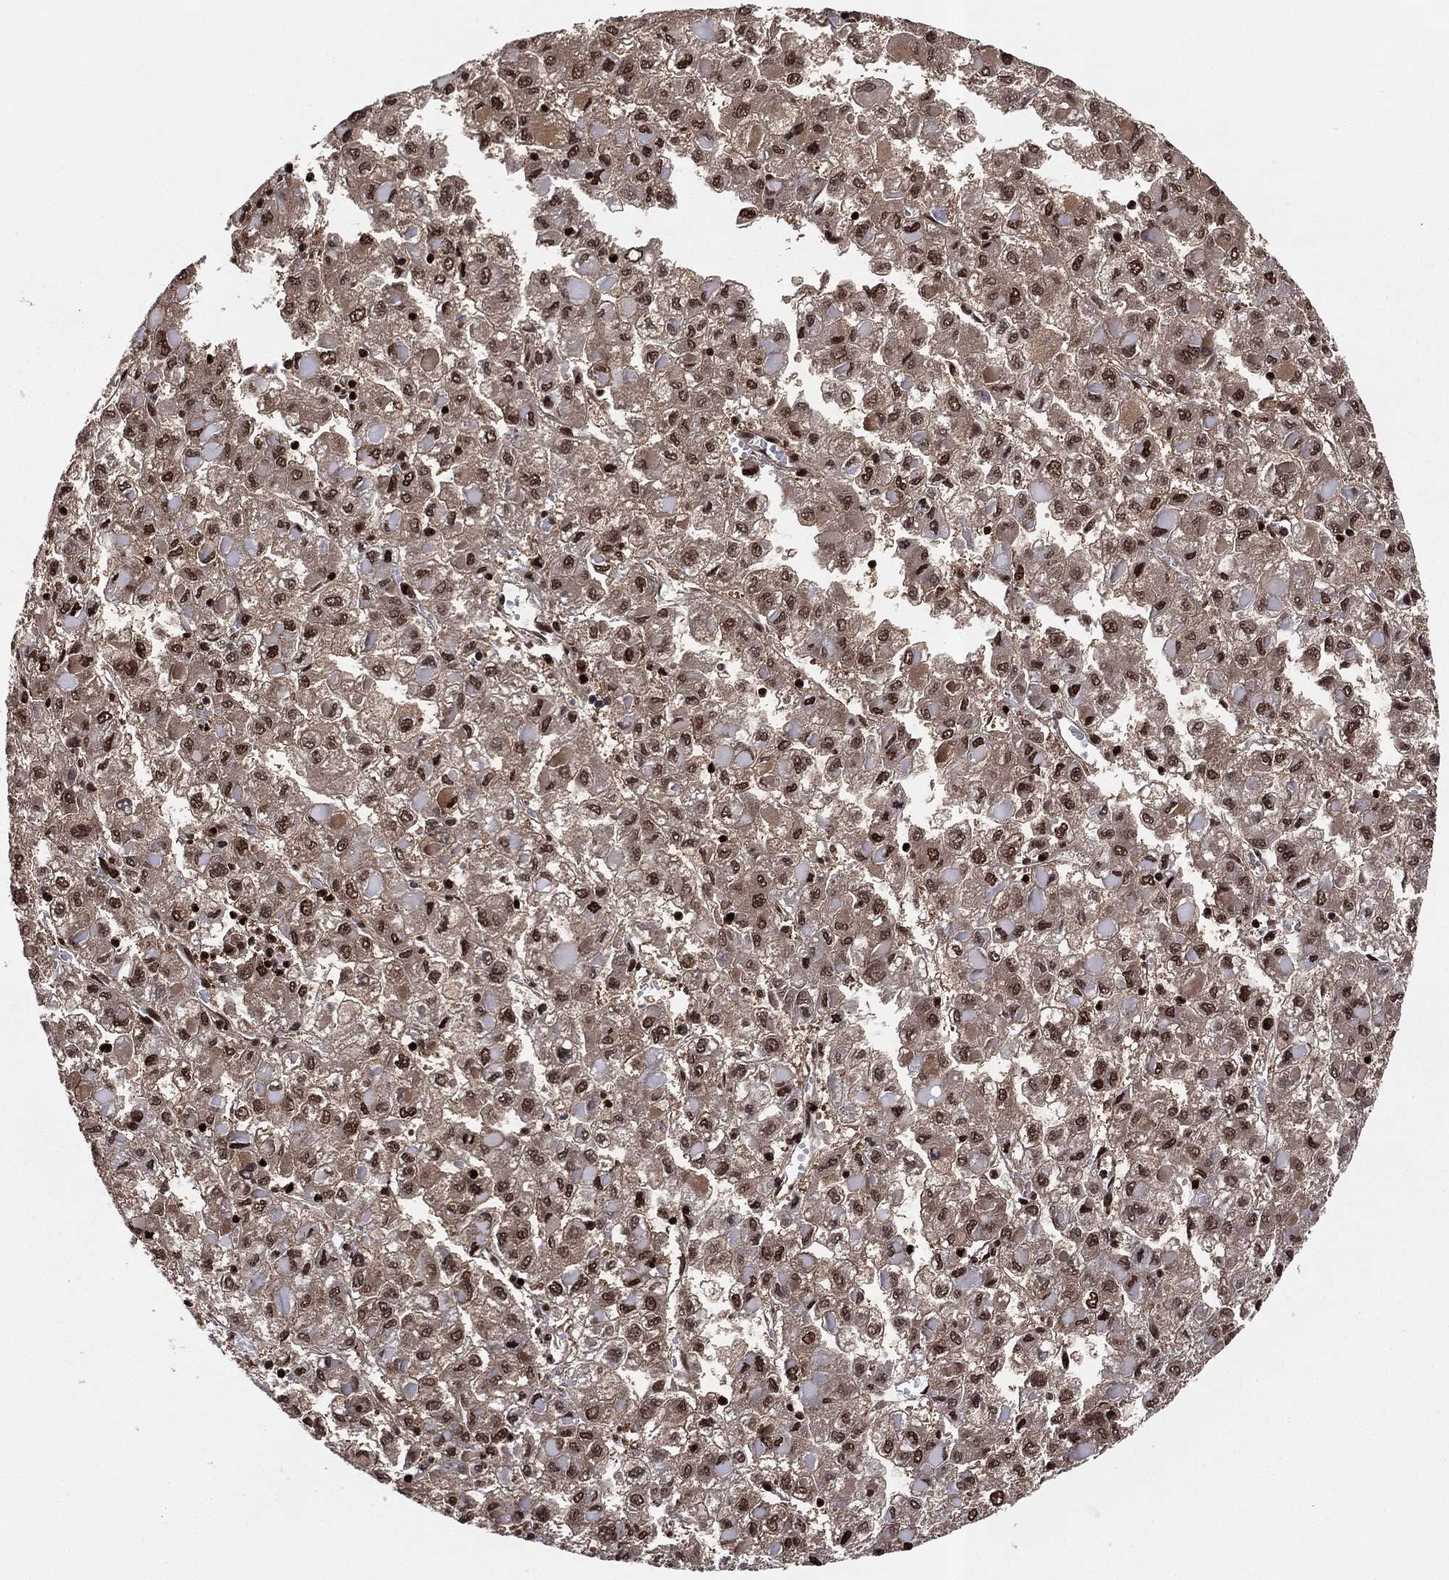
{"staining": {"intensity": "strong", "quantity": ">75%", "location": "cytoplasmic/membranous,nuclear"}, "tissue": "liver cancer", "cell_type": "Tumor cells", "image_type": "cancer", "snomed": [{"axis": "morphology", "description": "Carcinoma, Hepatocellular, NOS"}, {"axis": "topography", "description": "Liver"}], "caption": "IHC micrograph of liver cancer (hepatocellular carcinoma) stained for a protein (brown), which displays high levels of strong cytoplasmic/membranous and nuclear staining in about >75% of tumor cells.", "gene": "PSMA1", "patient": {"sex": "male", "age": 40}}